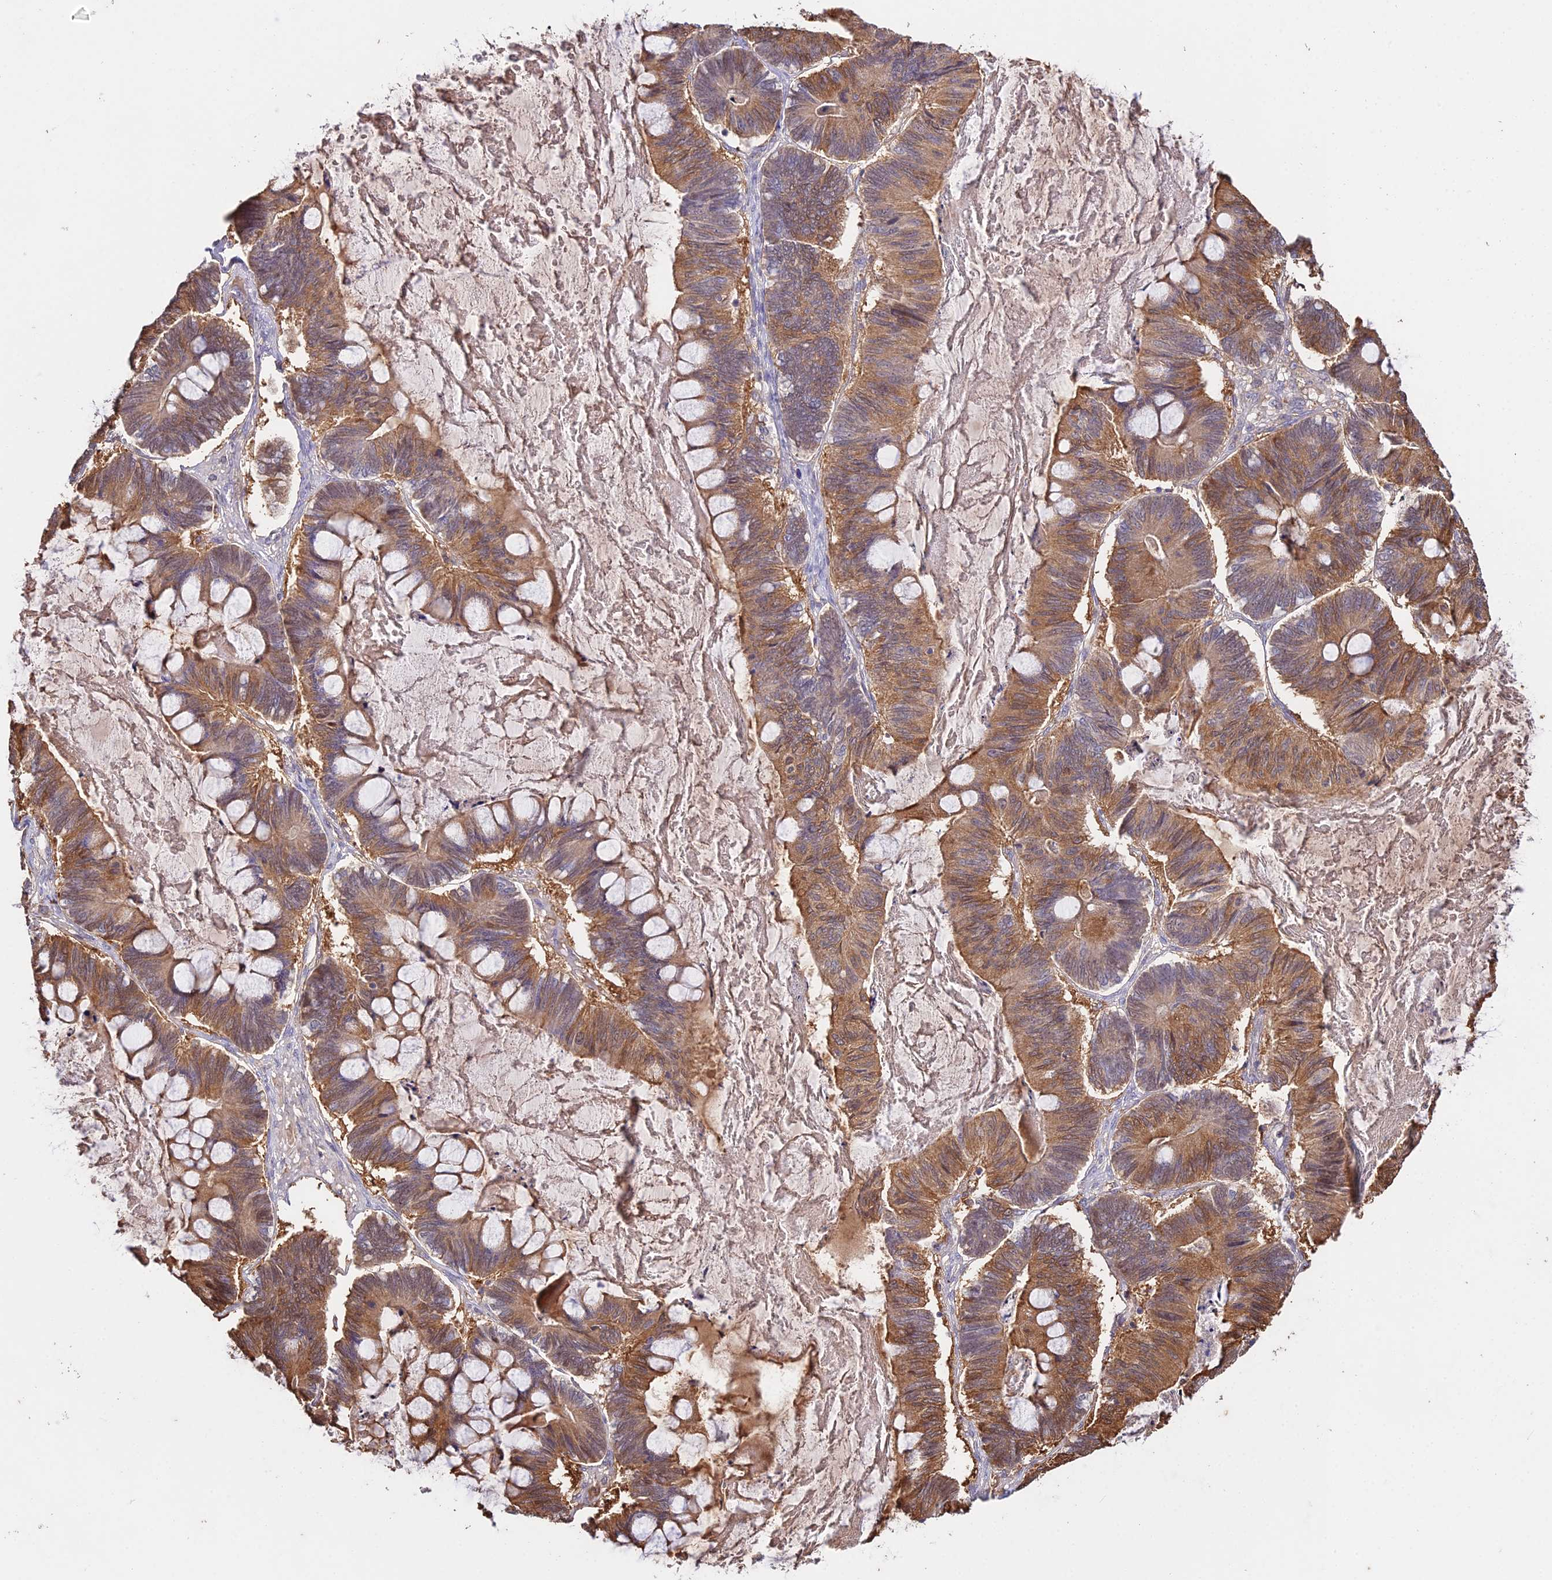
{"staining": {"intensity": "moderate", "quantity": ">75%", "location": "cytoplasmic/membranous"}, "tissue": "ovarian cancer", "cell_type": "Tumor cells", "image_type": "cancer", "snomed": [{"axis": "morphology", "description": "Cystadenocarcinoma, mucinous, NOS"}, {"axis": "topography", "description": "Ovary"}], "caption": "IHC (DAB) staining of human mucinous cystadenocarcinoma (ovarian) displays moderate cytoplasmic/membranous protein expression in about >75% of tumor cells.", "gene": "FBP1", "patient": {"sex": "female", "age": 61}}